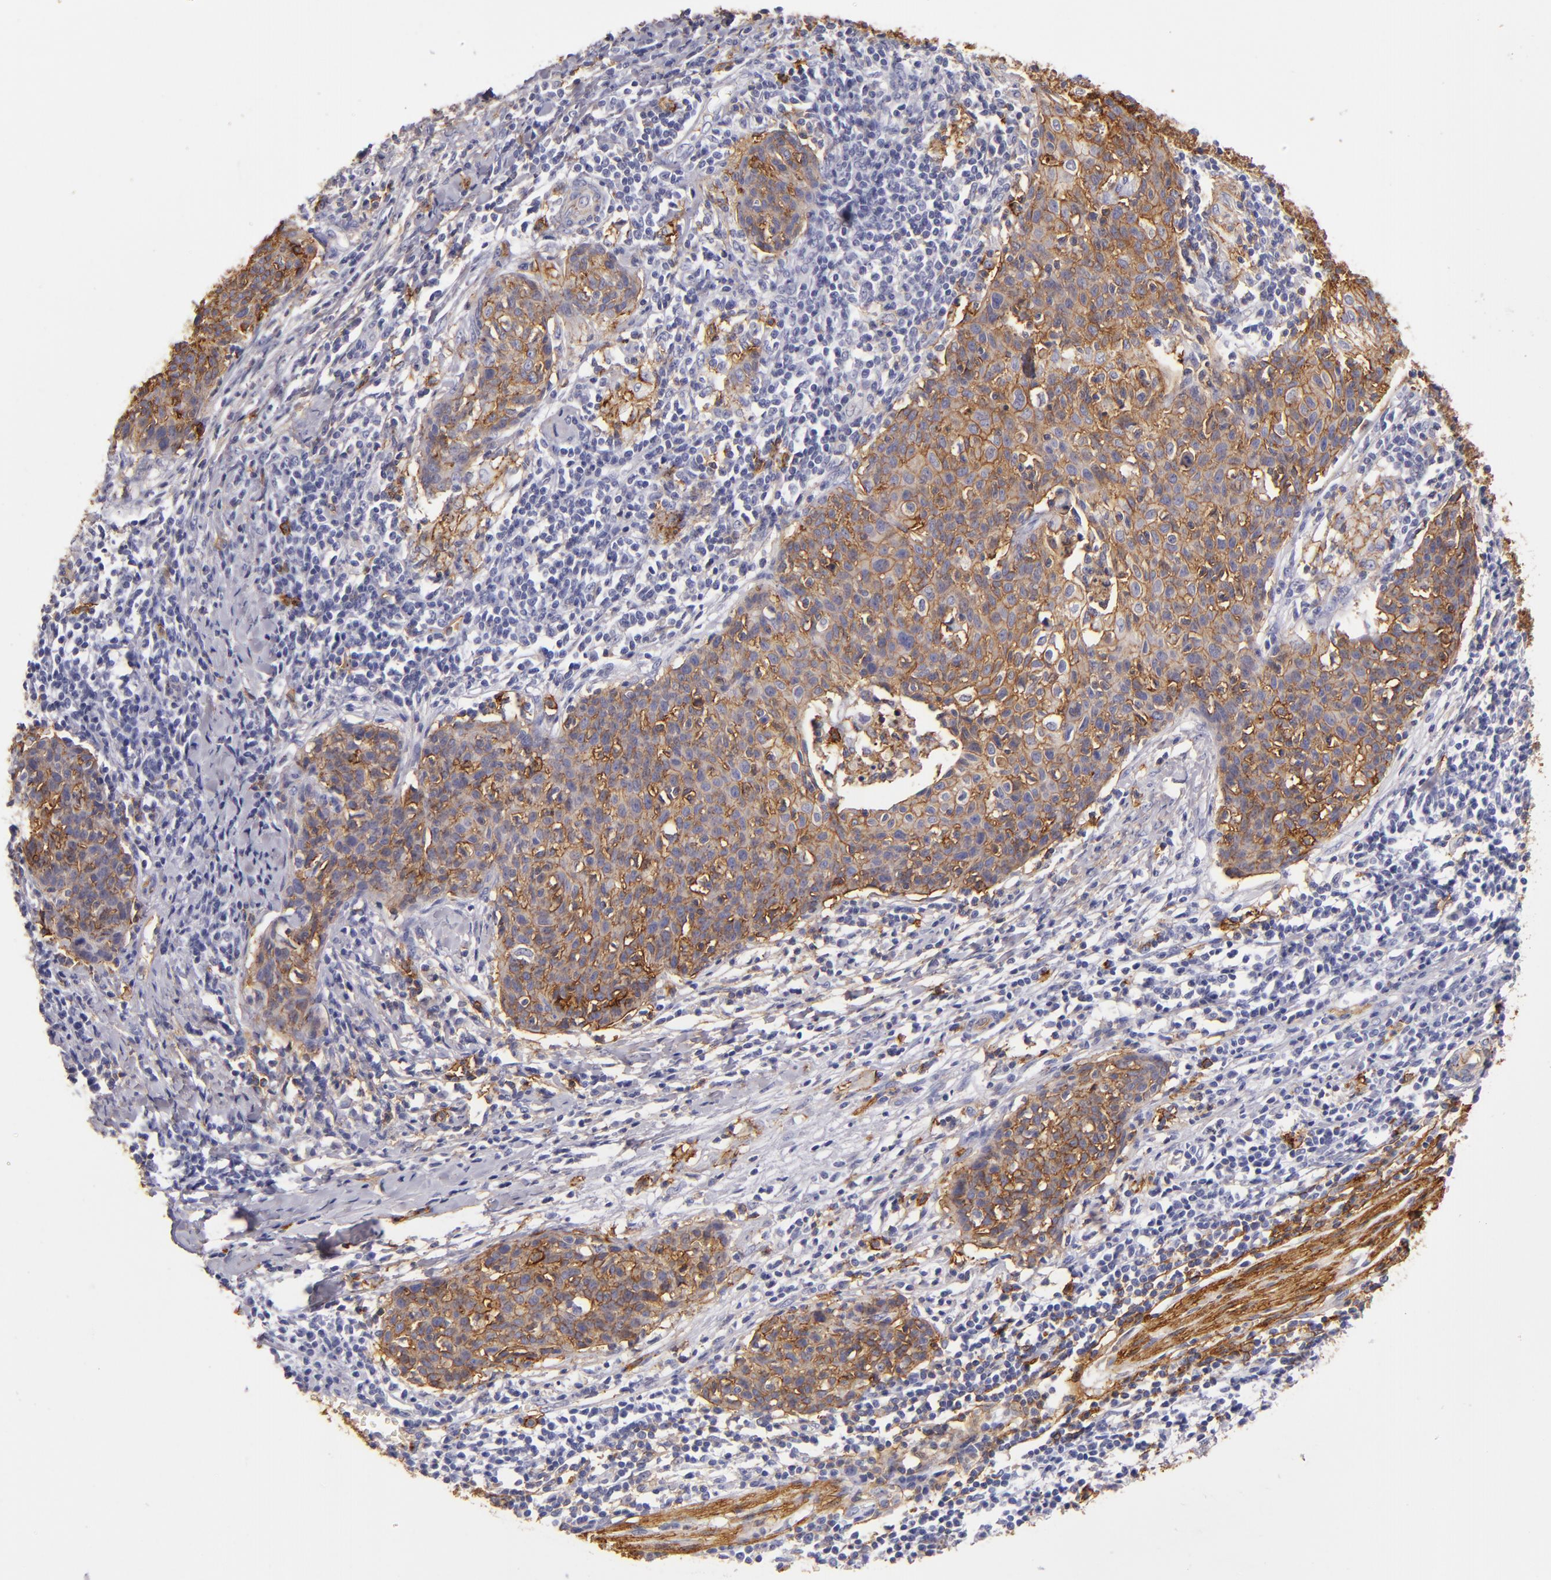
{"staining": {"intensity": "moderate", "quantity": ">75%", "location": "cytoplasmic/membranous"}, "tissue": "cervical cancer", "cell_type": "Tumor cells", "image_type": "cancer", "snomed": [{"axis": "morphology", "description": "Squamous cell carcinoma, NOS"}, {"axis": "topography", "description": "Cervix"}], "caption": "Protein staining reveals moderate cytoplasmic/membranous staining in approximately >75% of tumor cells in cervical squamous cell carcinoma.", "gene": "CD9", "patient": {"sex": "female", "age": 38}}